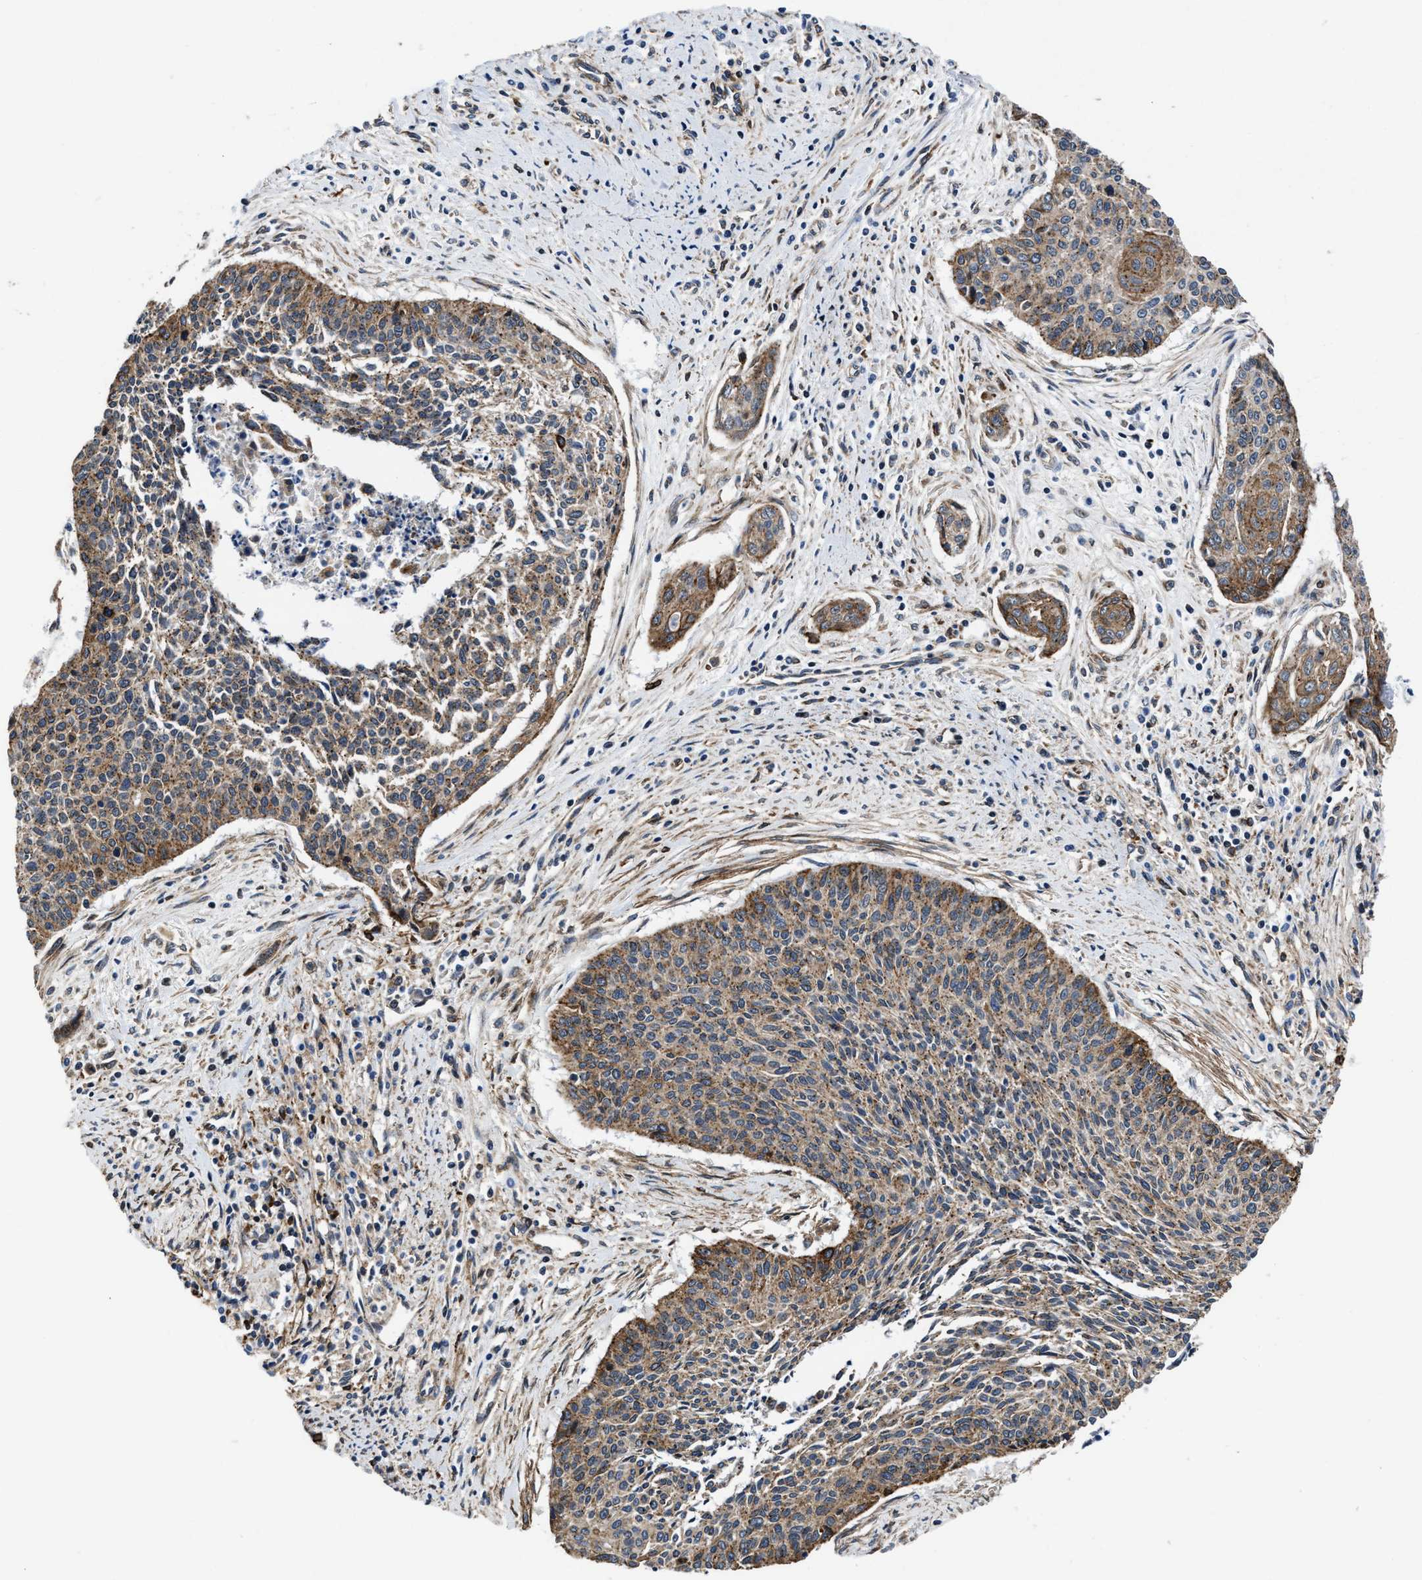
{"staining": {"intensity": "moderate", "quantity": ">75%", "location": "cytoplasmic/membranous"}, "tissue": "cervical cancer", "cell_type": "Tumor cells", "image_type": "cancer", "snomed": [{"axis": "morphology", "description": "Squamous cell carcinoma, NOS"}, {"axis": "topography", "description": "Cervix"}], "caption": "Cervical cancer (squamous cell carcinoma) stained with a brown dye shows moderate cytoplasmic/membranous positive expression in about >75% of tumor cells.", "gene": "C2orf66", "patient": {"sex": "female", "age": 55}}